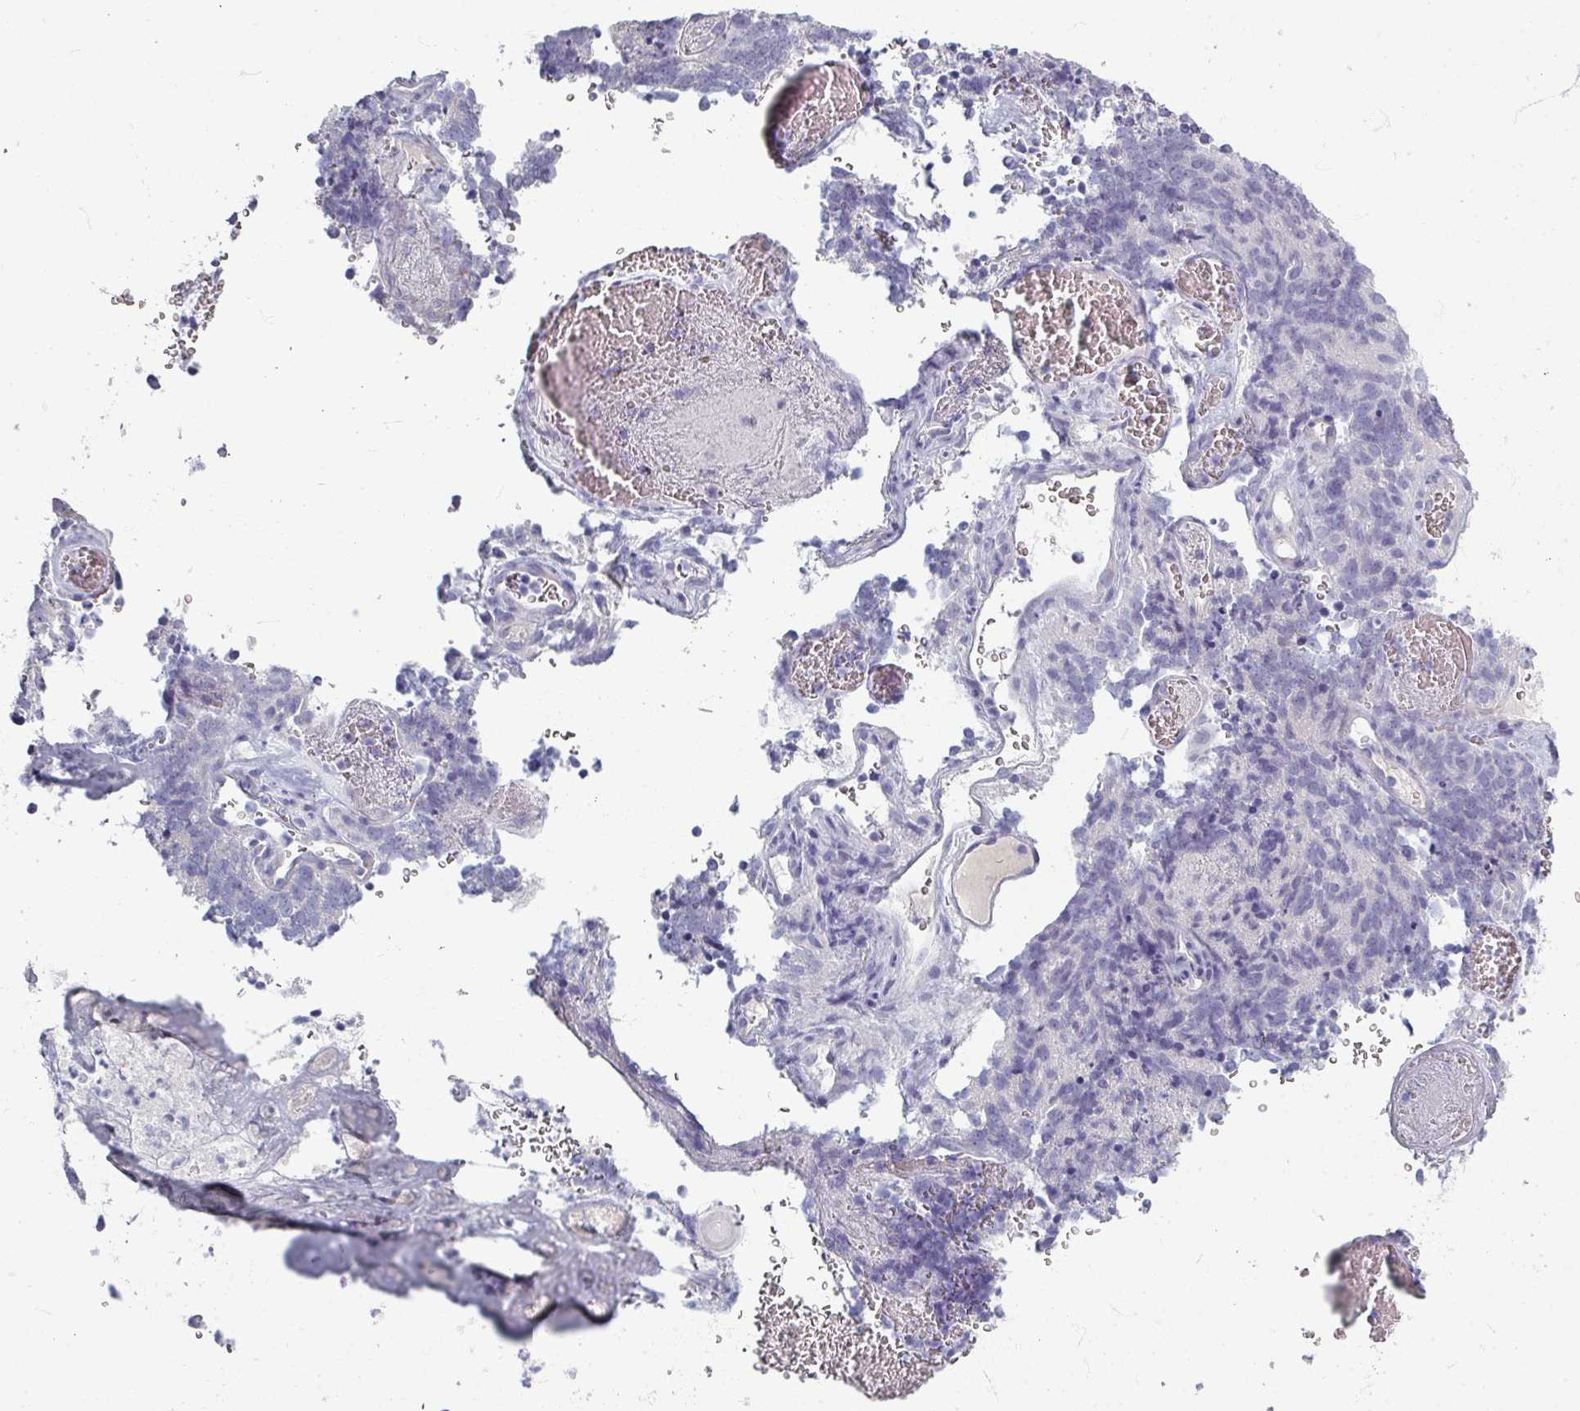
{"staining": {"intensity": "negative", "quantity": "none", "location": "none"}, "tissue": "cervical cancer", "cell_type": "Tumor cells", "image_type": "cancer", "snomed": [{"axis": "morphology", "description": "Adenocarcinoma, NOS"}, {"axis": "topography", "description": "Cervix"}], "caption": "Cervical cancer (adenocarcinoma) stained for a protein using IHC displays no expression tumor cells.", "gene": "ZNF878", "patient": {"sex": "female", "age": 38}}